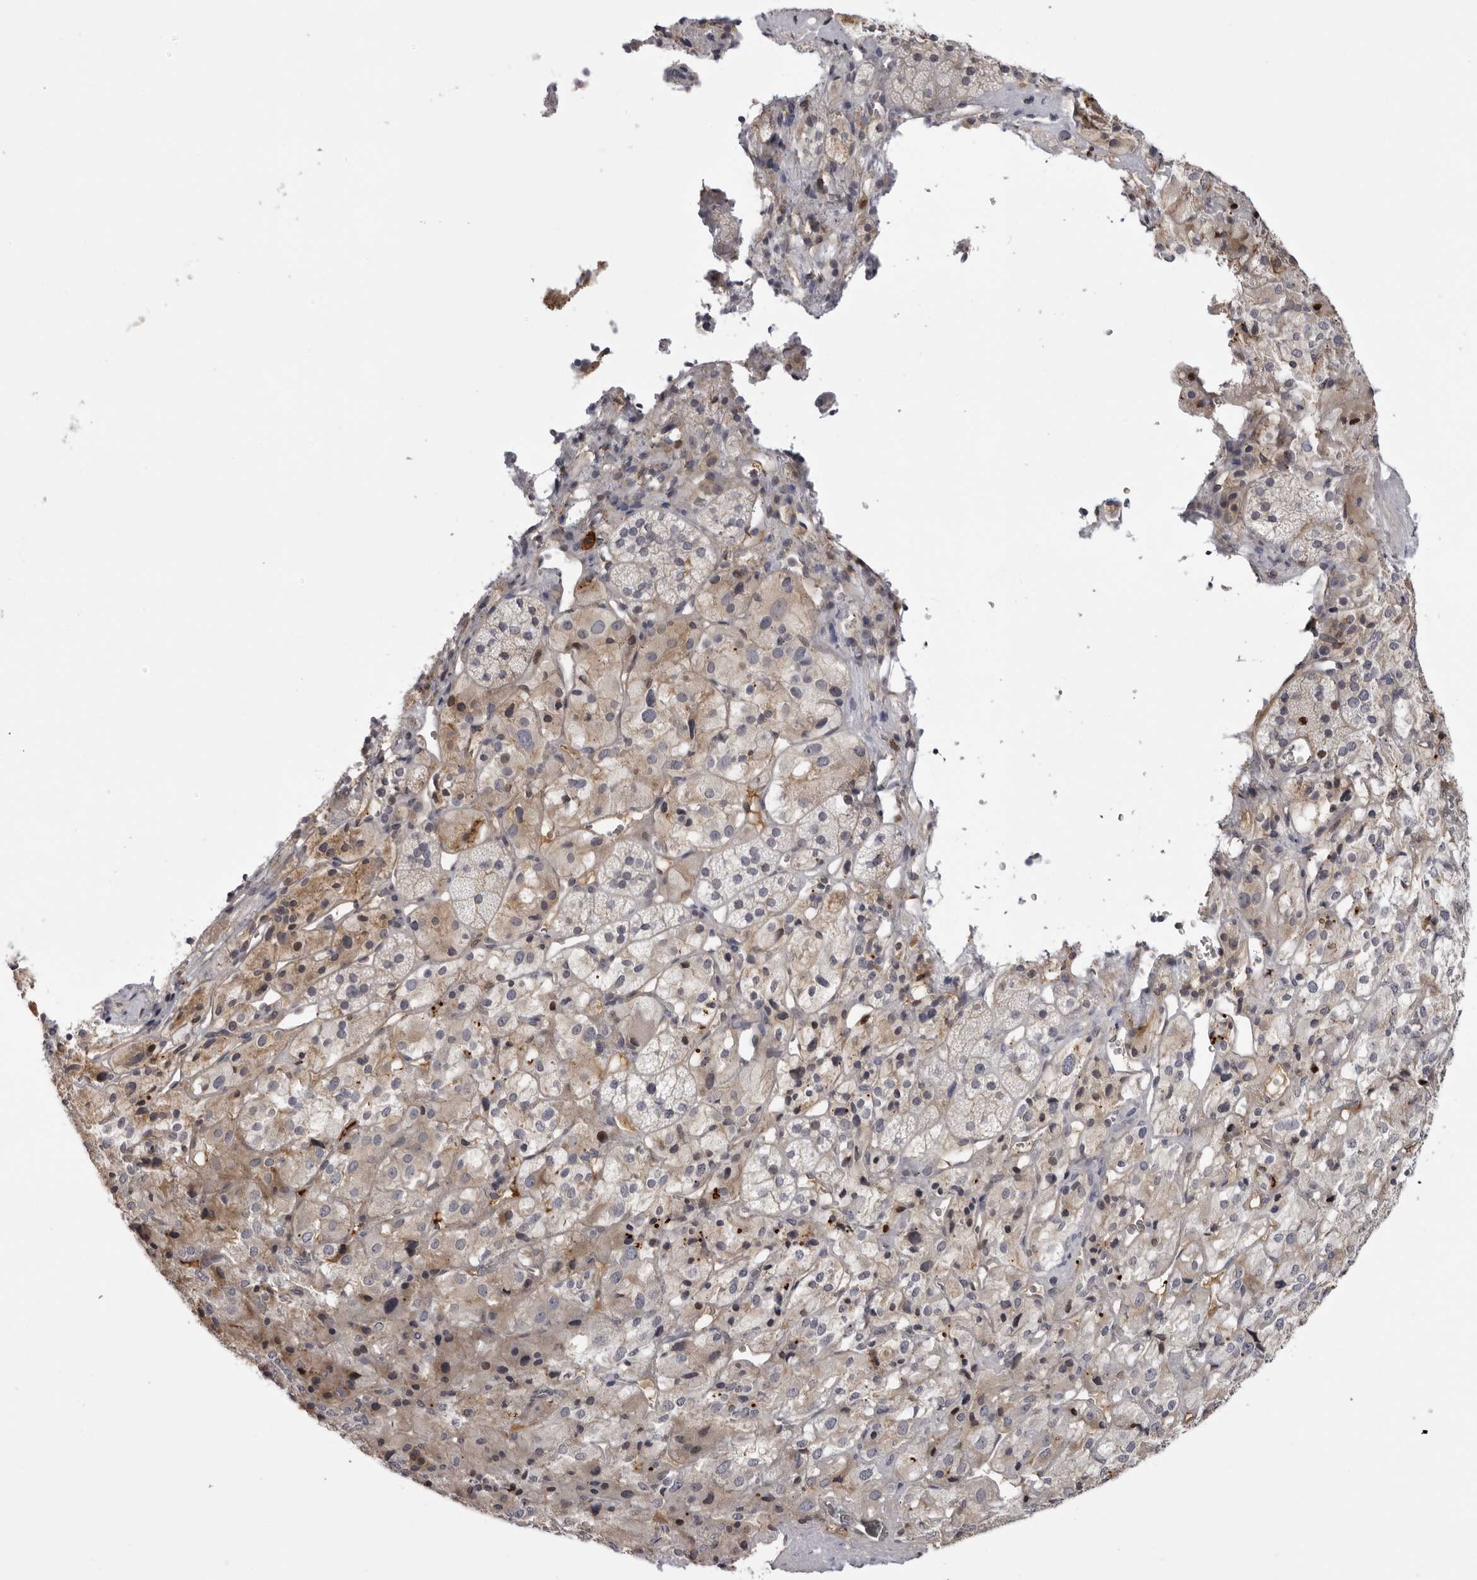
{"staining": {"intensity": "weak", "quantity": "<25%", "location": "cytoplasmic/membranous"}, "tissue": "adrenal gland", "cell_type": "Glandular cells", "image_type": "normal", "snomed": [{"axis": "morphology", "description": "Normal tissue, NOS"}, {"axis": "topography", "description": "Adrenal gland"}], "caption": "Glandular cells are negative for protein expression in unremarkable human adrenal gland. (Brightfield microscopy of DAB (3,3'-diaminobenzidine) immunohistochemistry (IHC) at high magnification).", "gene": "PLEKHF2", "patient": {"sex": "female", "age": 44}}